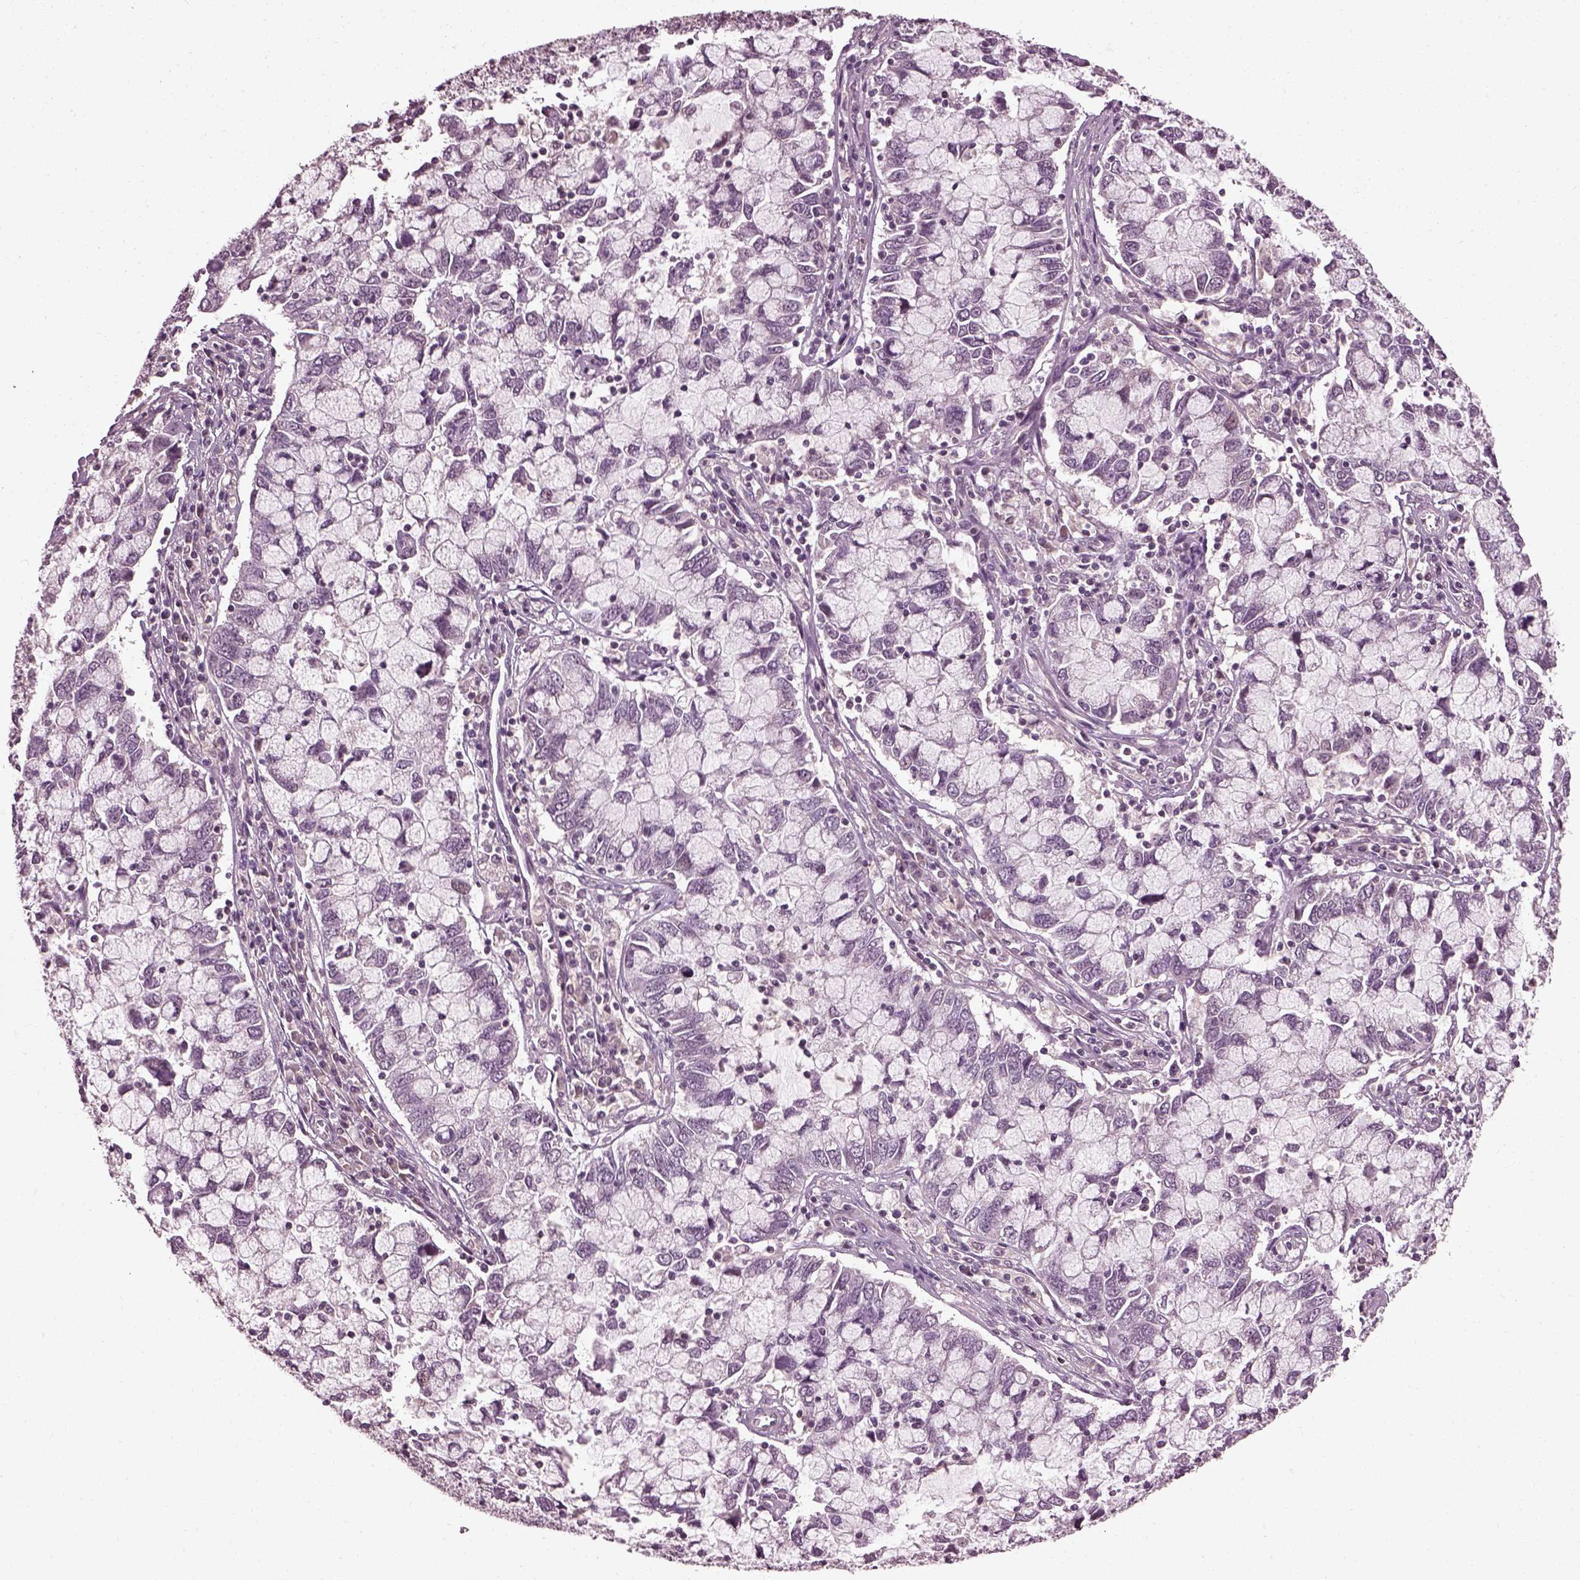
{"staining": {"intensity": "negative", "quantity": "none", "location": "none"}, "tissue": "cervical cancer", "cell_type": "Tumor cells", "image_type": "cancer", "snomed": [{"axis": "morphology", "description": "Adenocarcinoma, NOS"}, {"axis": "topography", "description": "Cervix"}], "caption": "Protein analysis of cervical cancer exhibits no significant expression in tumor cells. The staining was performed using DAB to visualize the protein expression in brown, while the nuclei were stained in blue with hematoxylin (Magnification: 20x).", "gene": "EFEMP1", "patient": {"sex": "female", "age": 40}}